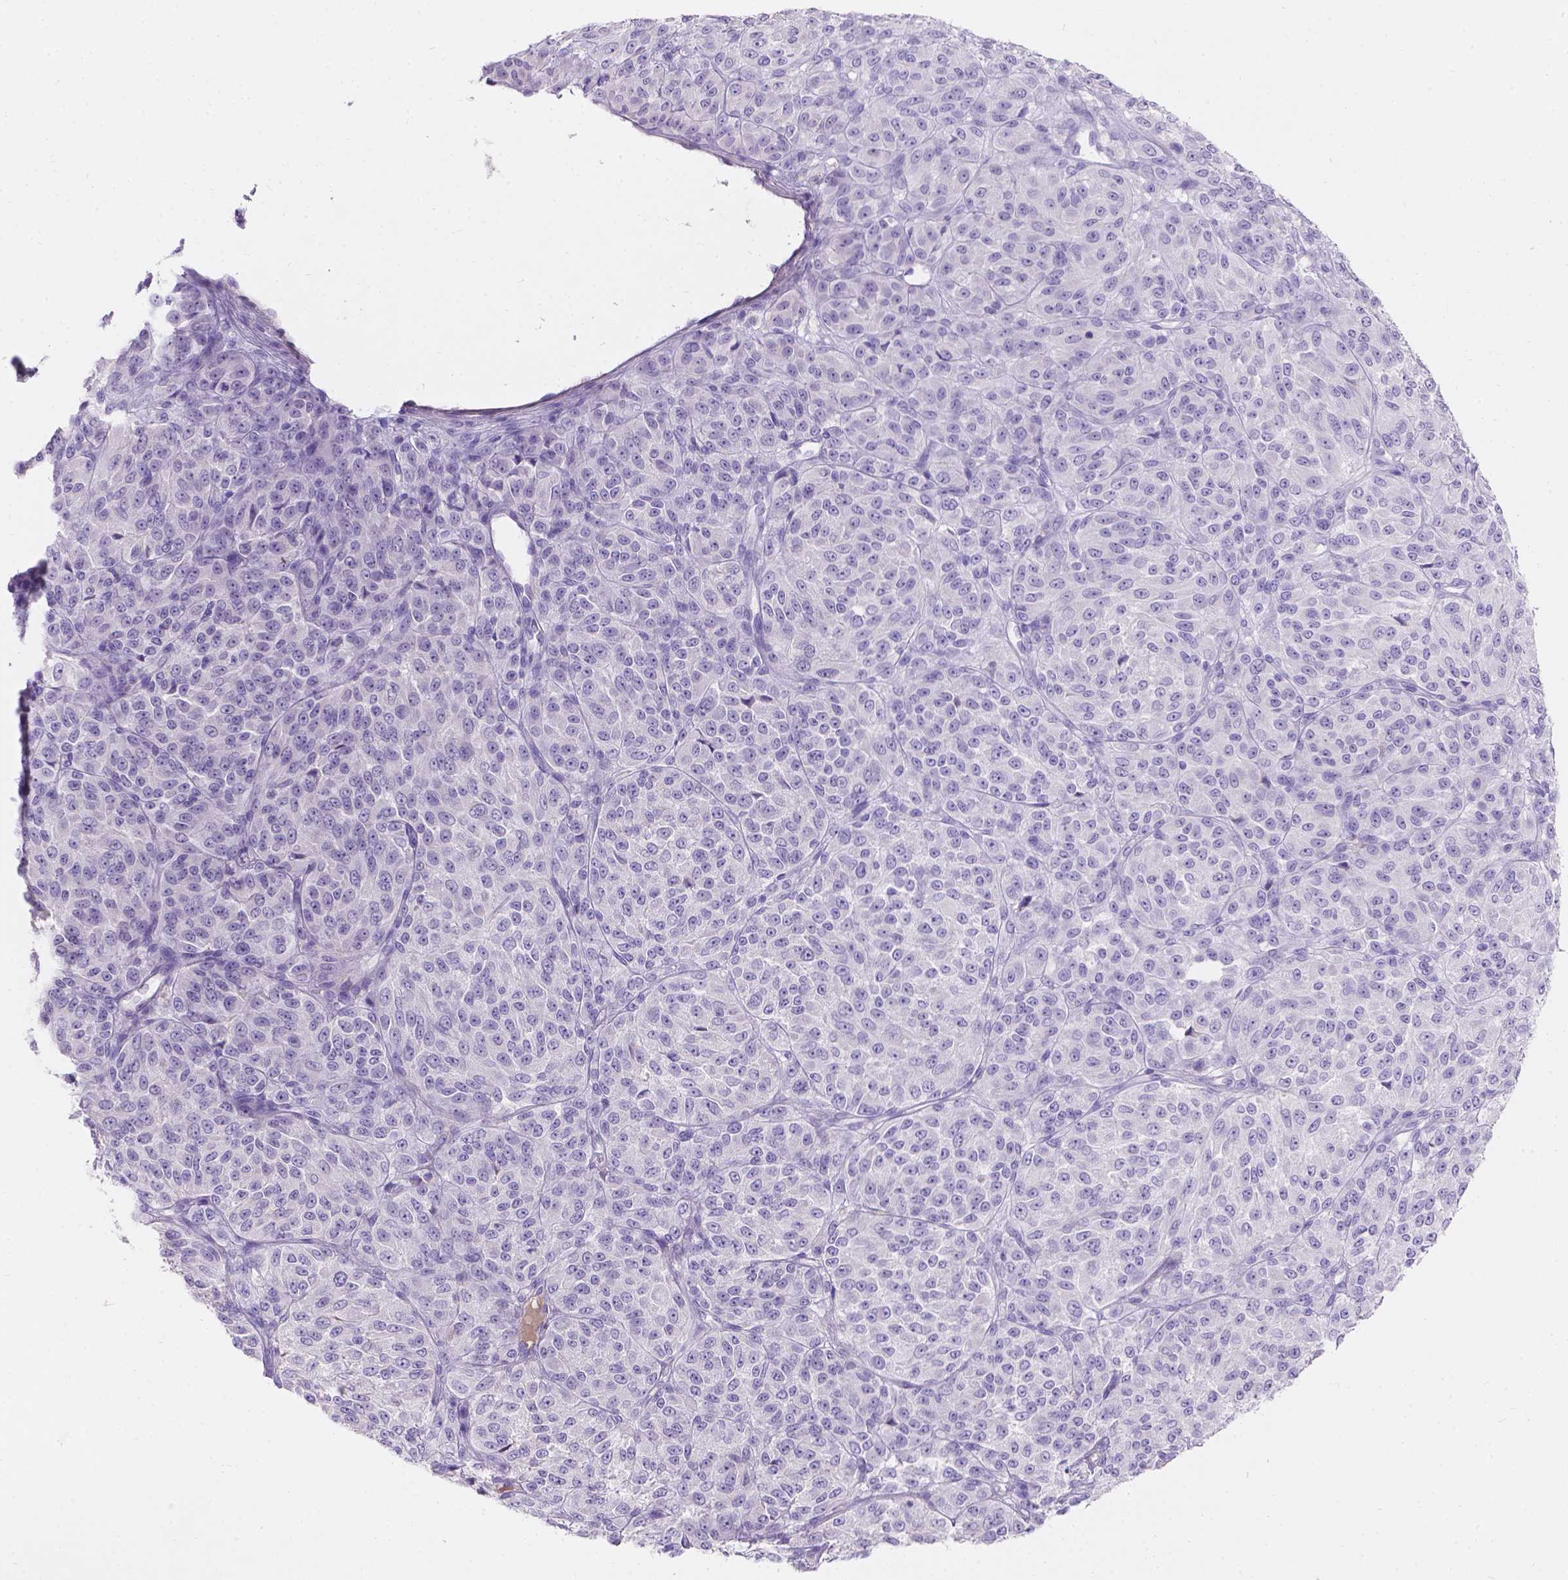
{"staining": {"intensity": "negative", "quantity": "none", "location": "none"}, "tissue": "melanoma", "cell_type": "Tumor cells", "image_type": "cancer", "snomed": [{"axis": "morphology", "description": "Malignant melanoma, Metastatic site"}, {"axis": "topography", "description": "Brain"}], "caption": "Immunohistochemistry (IHC) of malignant melanoma (metastatic site) displays no staining in tumor cells.", "gene": "GAL3ST2", "patient": {"sex": "female", "age": 56}}